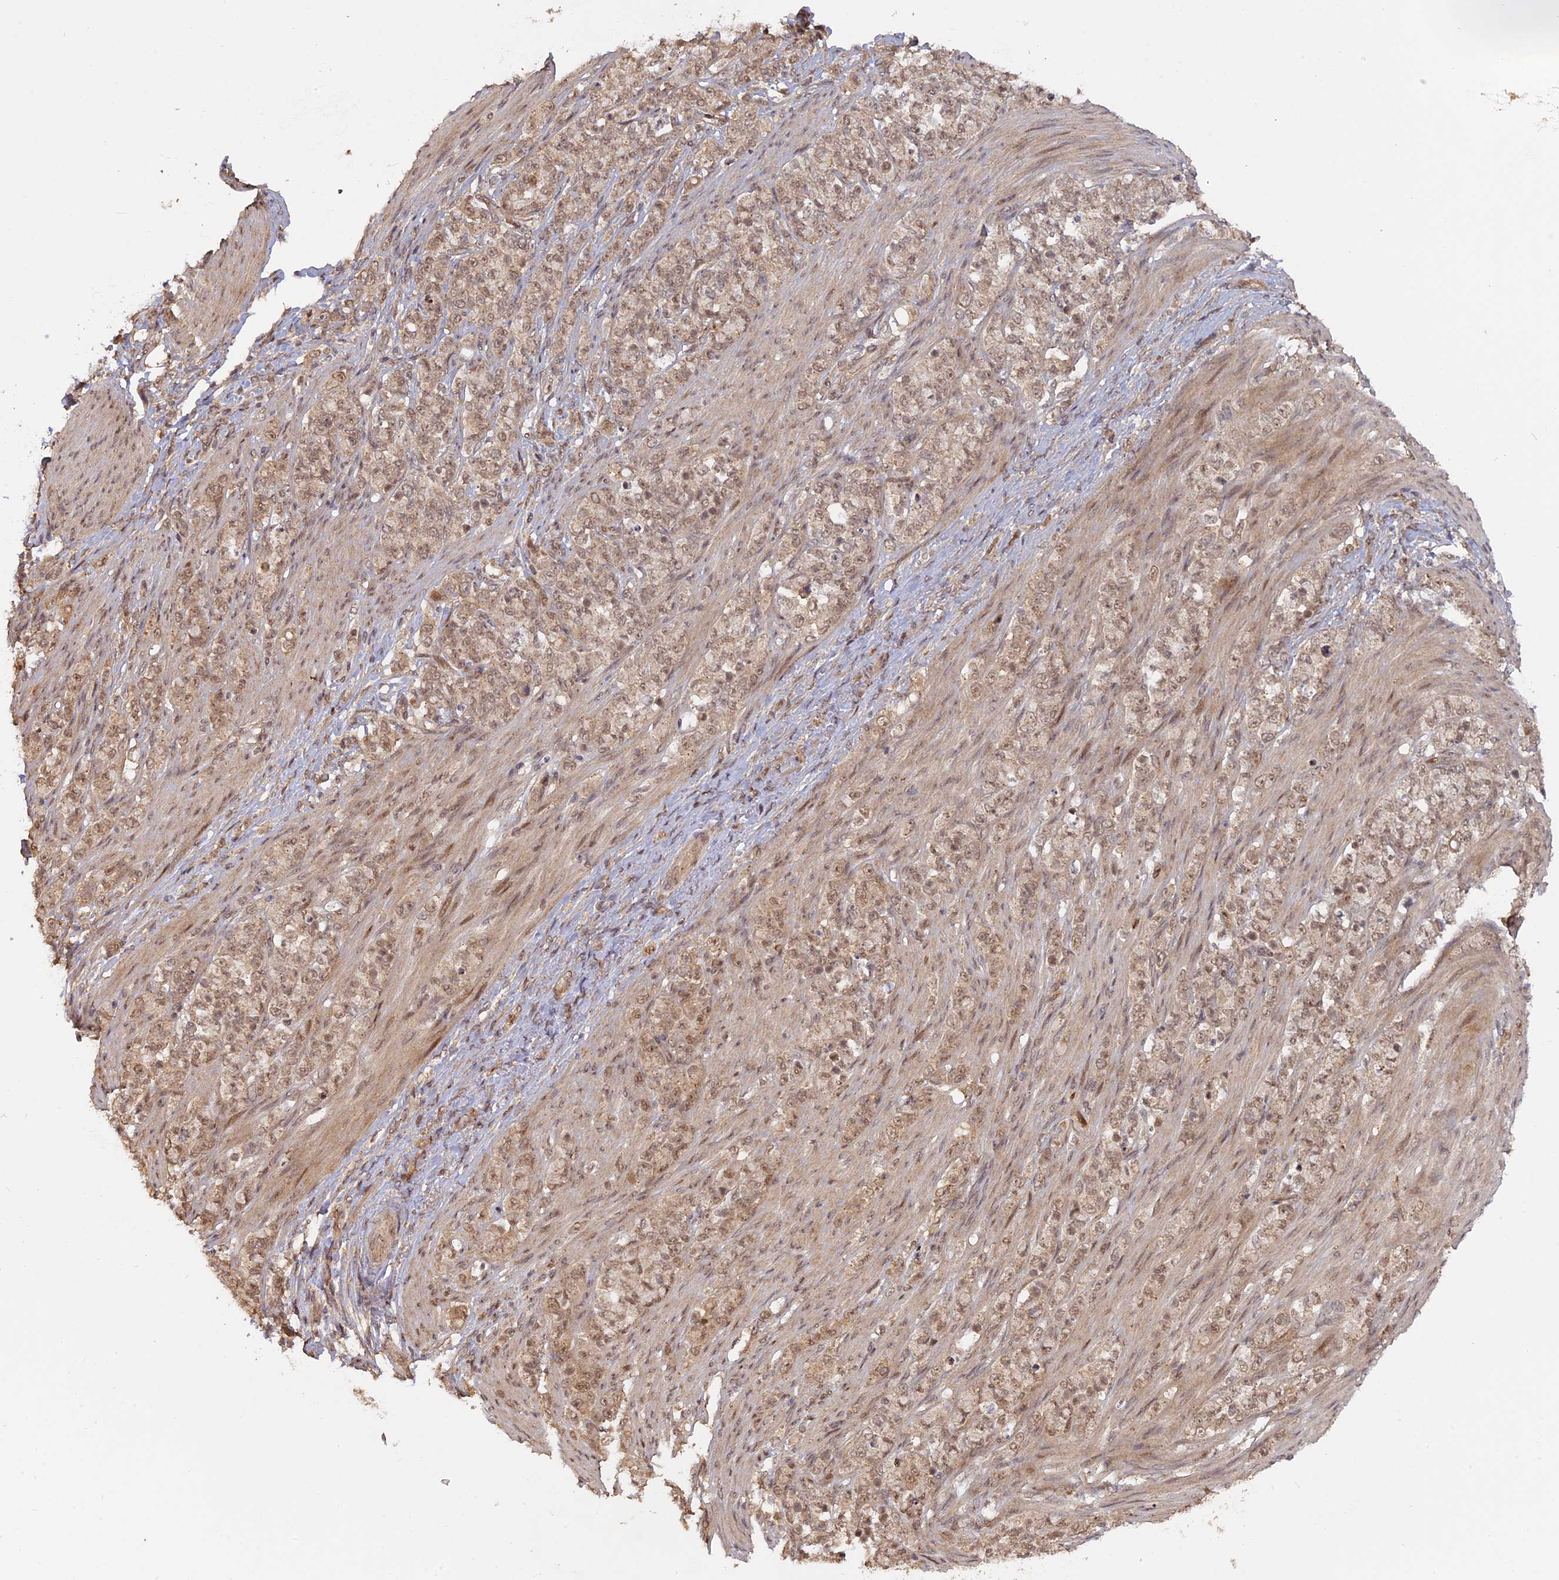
{"staining": {"intensity": "moderate", "quantity": ">75%", "location": "nuclear"}, "tissue": "stomach cancer", "cell_type": "Tumor cells", "image_type": "cancer", "snomed": [{"axis": "morphology", "description": "Adenocarcinoma, NOS"}, {"axis": "topography", "description": "Stomach"}], "caption": "Adenocarcinoma (stomach) stained with DAB immunohistochemistry (IHC) shows medium levels of moderate nuclear expression in about >75% of tumor cells.", "gene": "PKIG", "patient": {"sex": "female", "age": 79}}